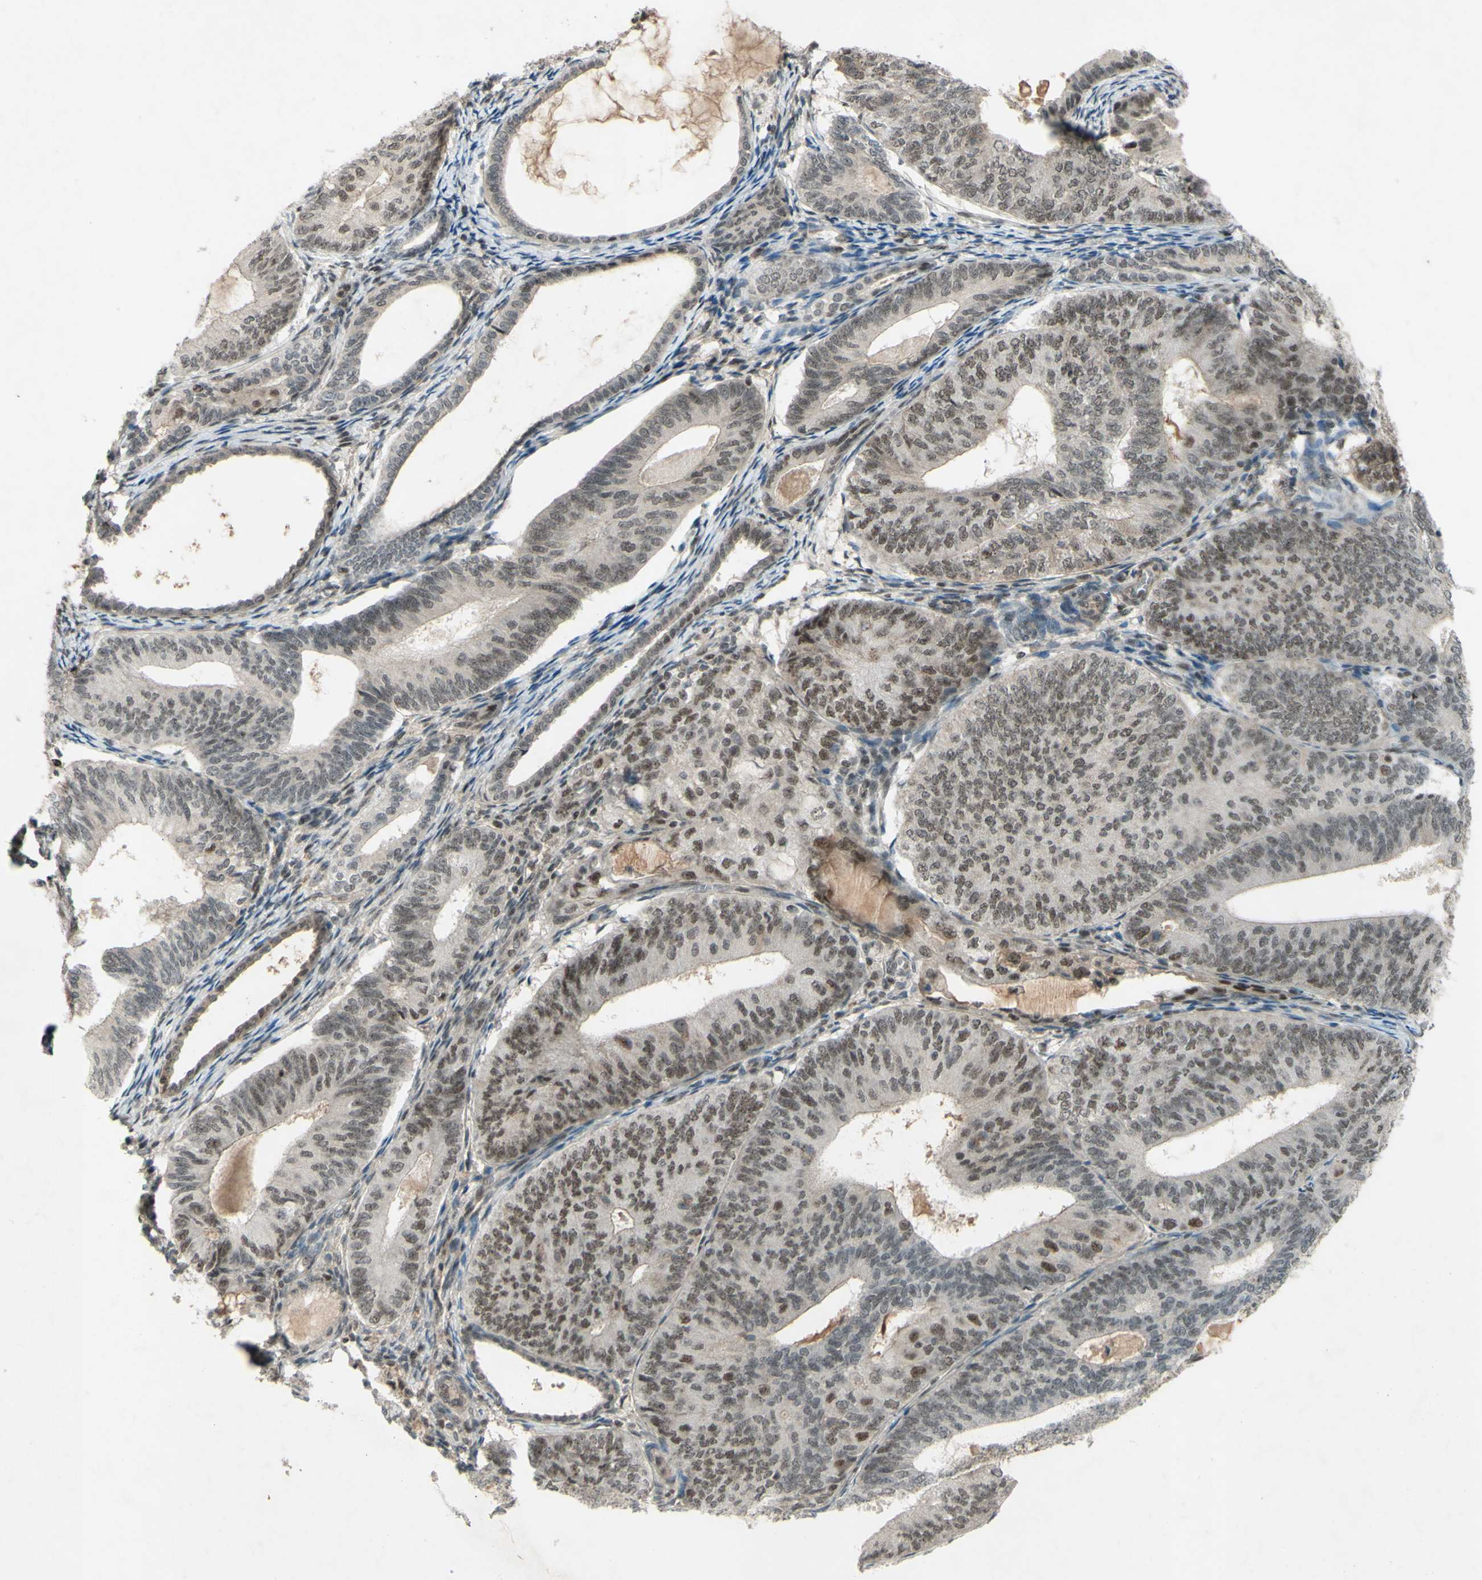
{"staining": {"intensity": "moderate", "quantity": "25%-75%", "location": "nuclear"}, "tissue": "endometrial cancer", "cell_type": "Tumor cells", "image_type": "cancer", "snomed": [{"axis": "morphology", "description": "Adenocarcinoma, NOS"}, {"axis": "topography", "description": "Endometrium"}], "caption": "DAB (3,3'-diaminobenzidine) immunohistochemical staining of endometrial cancer (adenocarcinoma) displays moderate nuclear protein staining in approximately 25%-75% of tumor cells. (IHC, brightfield microscopy, high magnification).", "gene": "SNW1", "patient": {"sex": "female", "age": 81}}